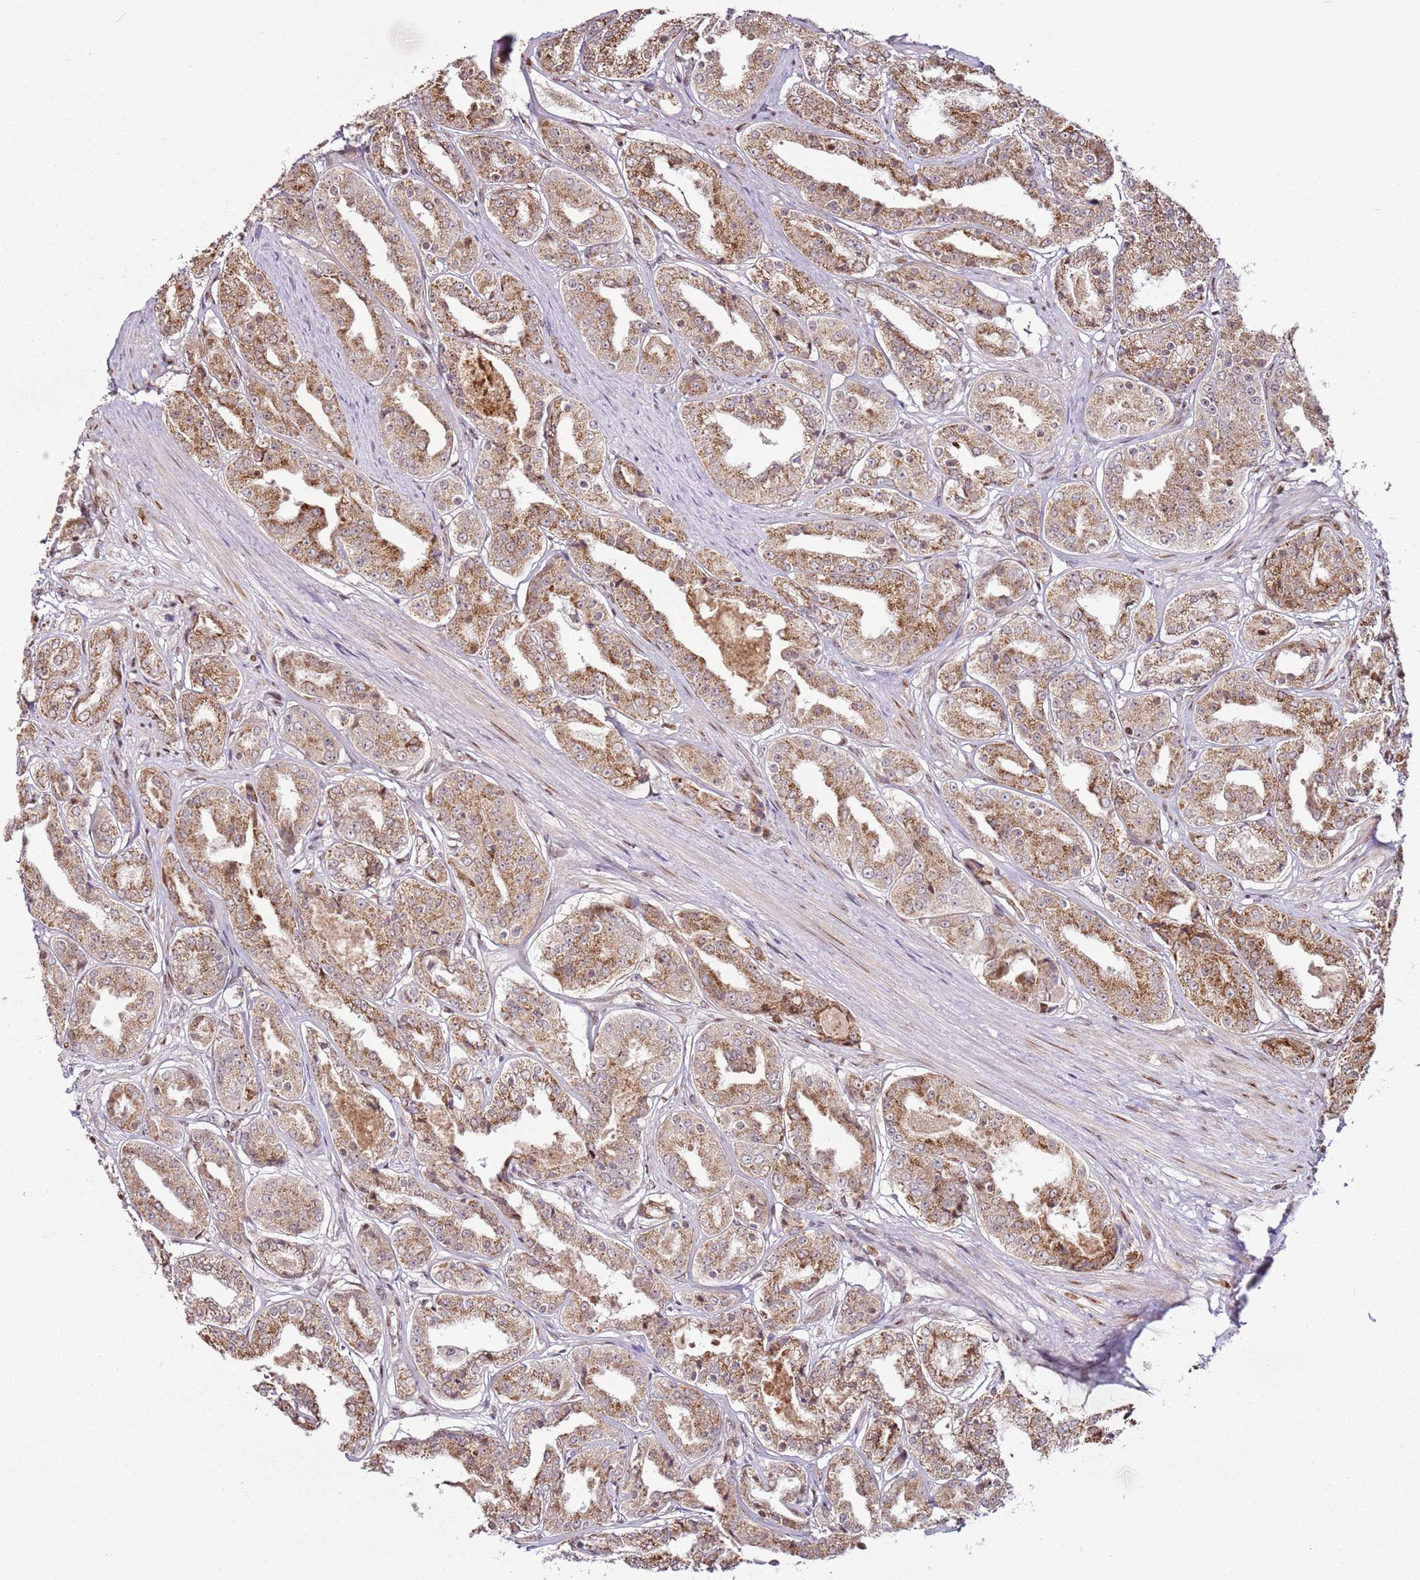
{"staining": {"intensity": "moderate", "quantity": ">75%", "location": "cytoplasmic/membranous"}, "tissue": "prostate cancer", "cell_type": "Tumor cells", "image_type": "cancer", "snomed": [{"axis": "morphology", "description": "Adenocarcinoma, High grade"}, {"axis": "topography", "description": "Prostate"}], "caption": "Protein expression analysis of prostate high-grade adenocarcinoma shows moderate cytoplasmic/membranous expression in about >75% of tumor cells.", "gene": "PCTP", "patient": {"sex": "male", "age": 63}}